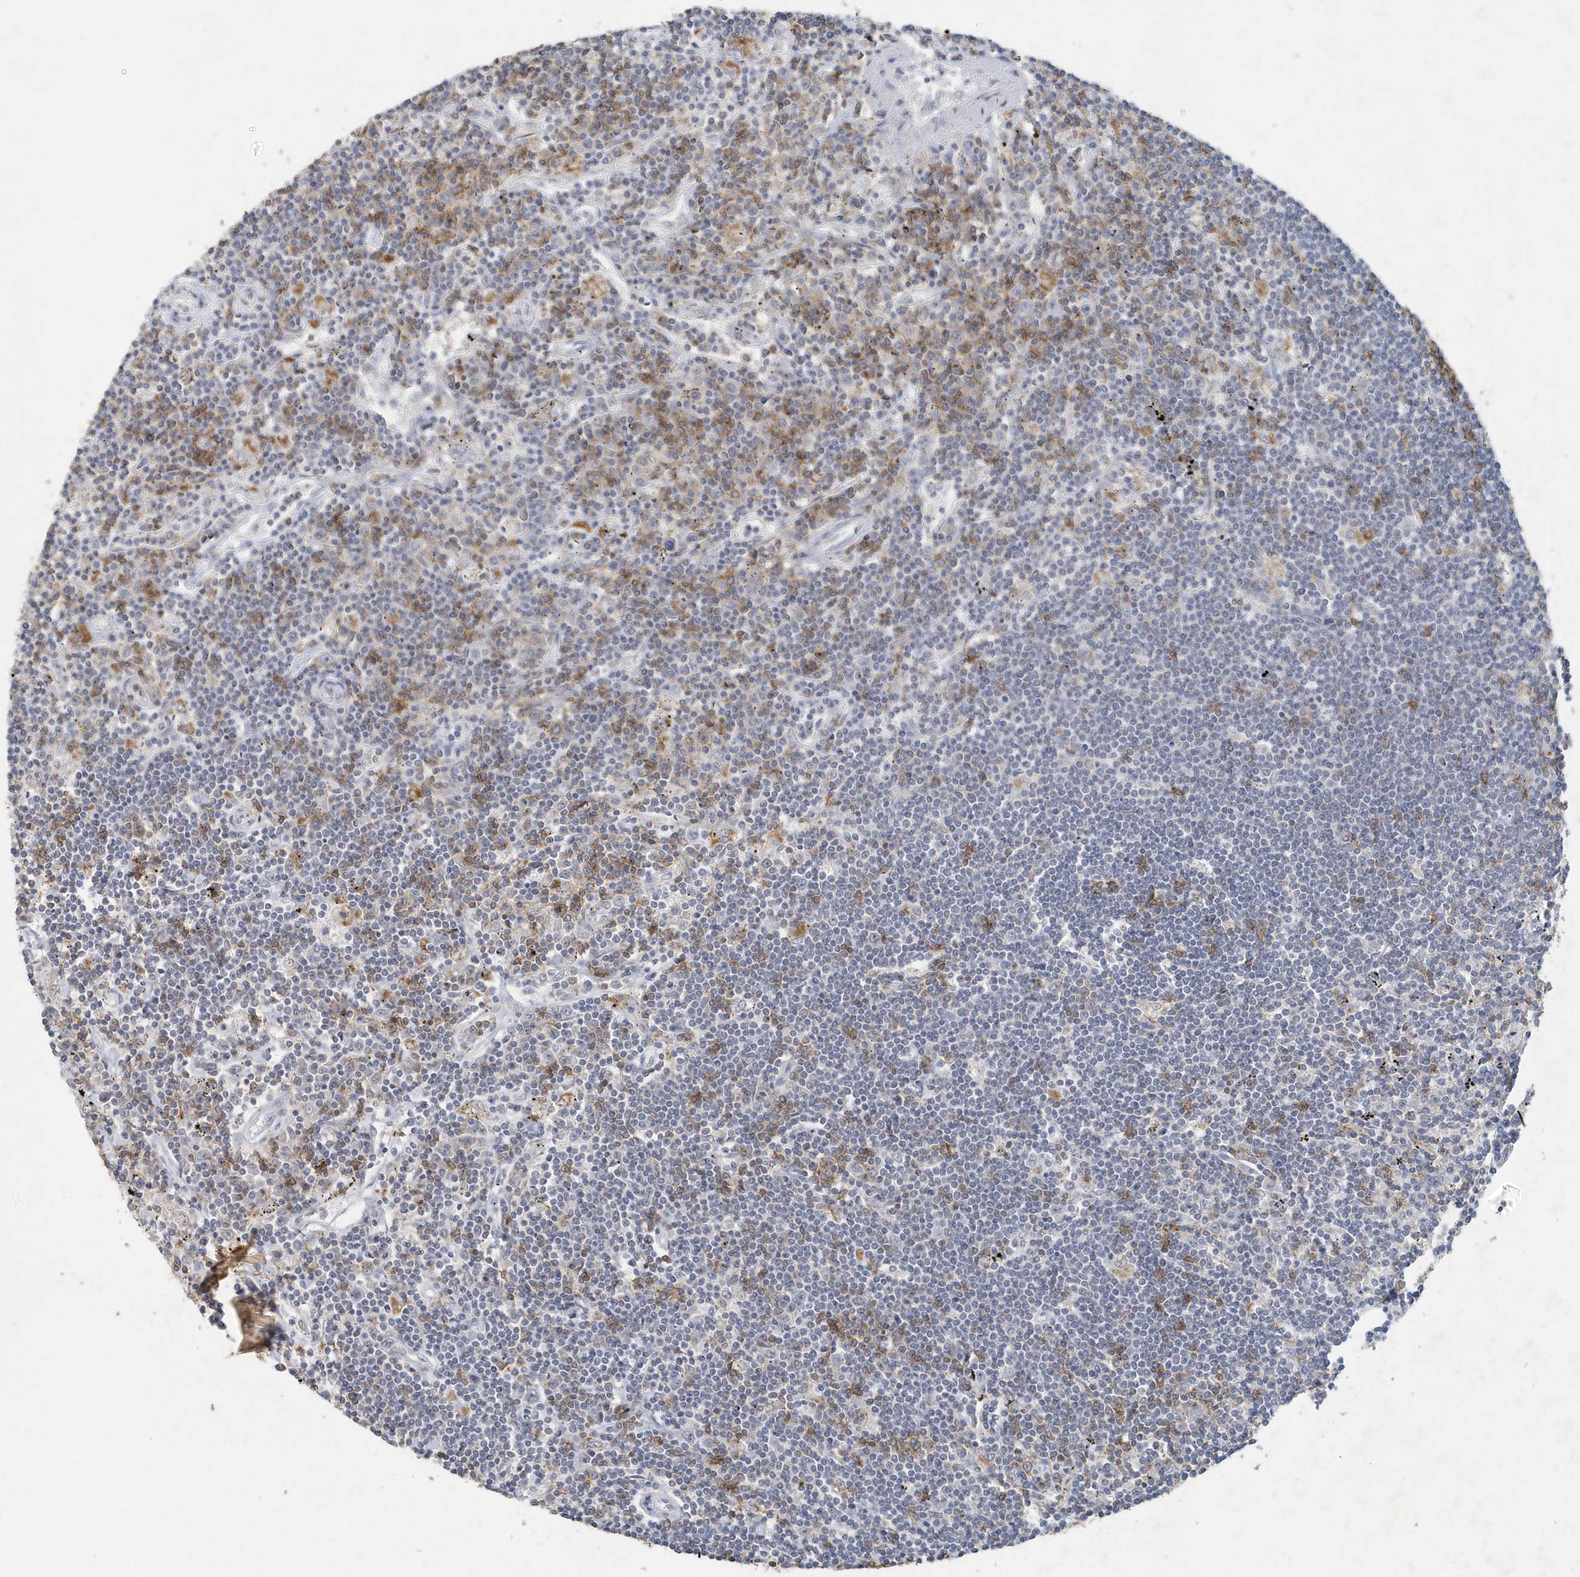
{"staining": {"intensity": "negative", "quantity": "none", "location": "none"}, "tissue": "lymphoma", "cell_type": "Tumor cells", "image_type": "cancer", "snomed": [{"axis": "morphology", "description": "Malignant lymphoma, non-Hodgkin's type, Low grade"}, {"axis": "topography", "description": "Spleen"}], "caption": "DAB immunohistochemical staining of human lymphoma demonstrates no significant staining in tumor cells. (Stains: DAB immunohistochemistry (IHC) with hematoxylin counter stain, Microscopy: brightfield microscopy at high magnification).", "gene": "PDCD1", "patient": {"sex": "male", "age": 76}}